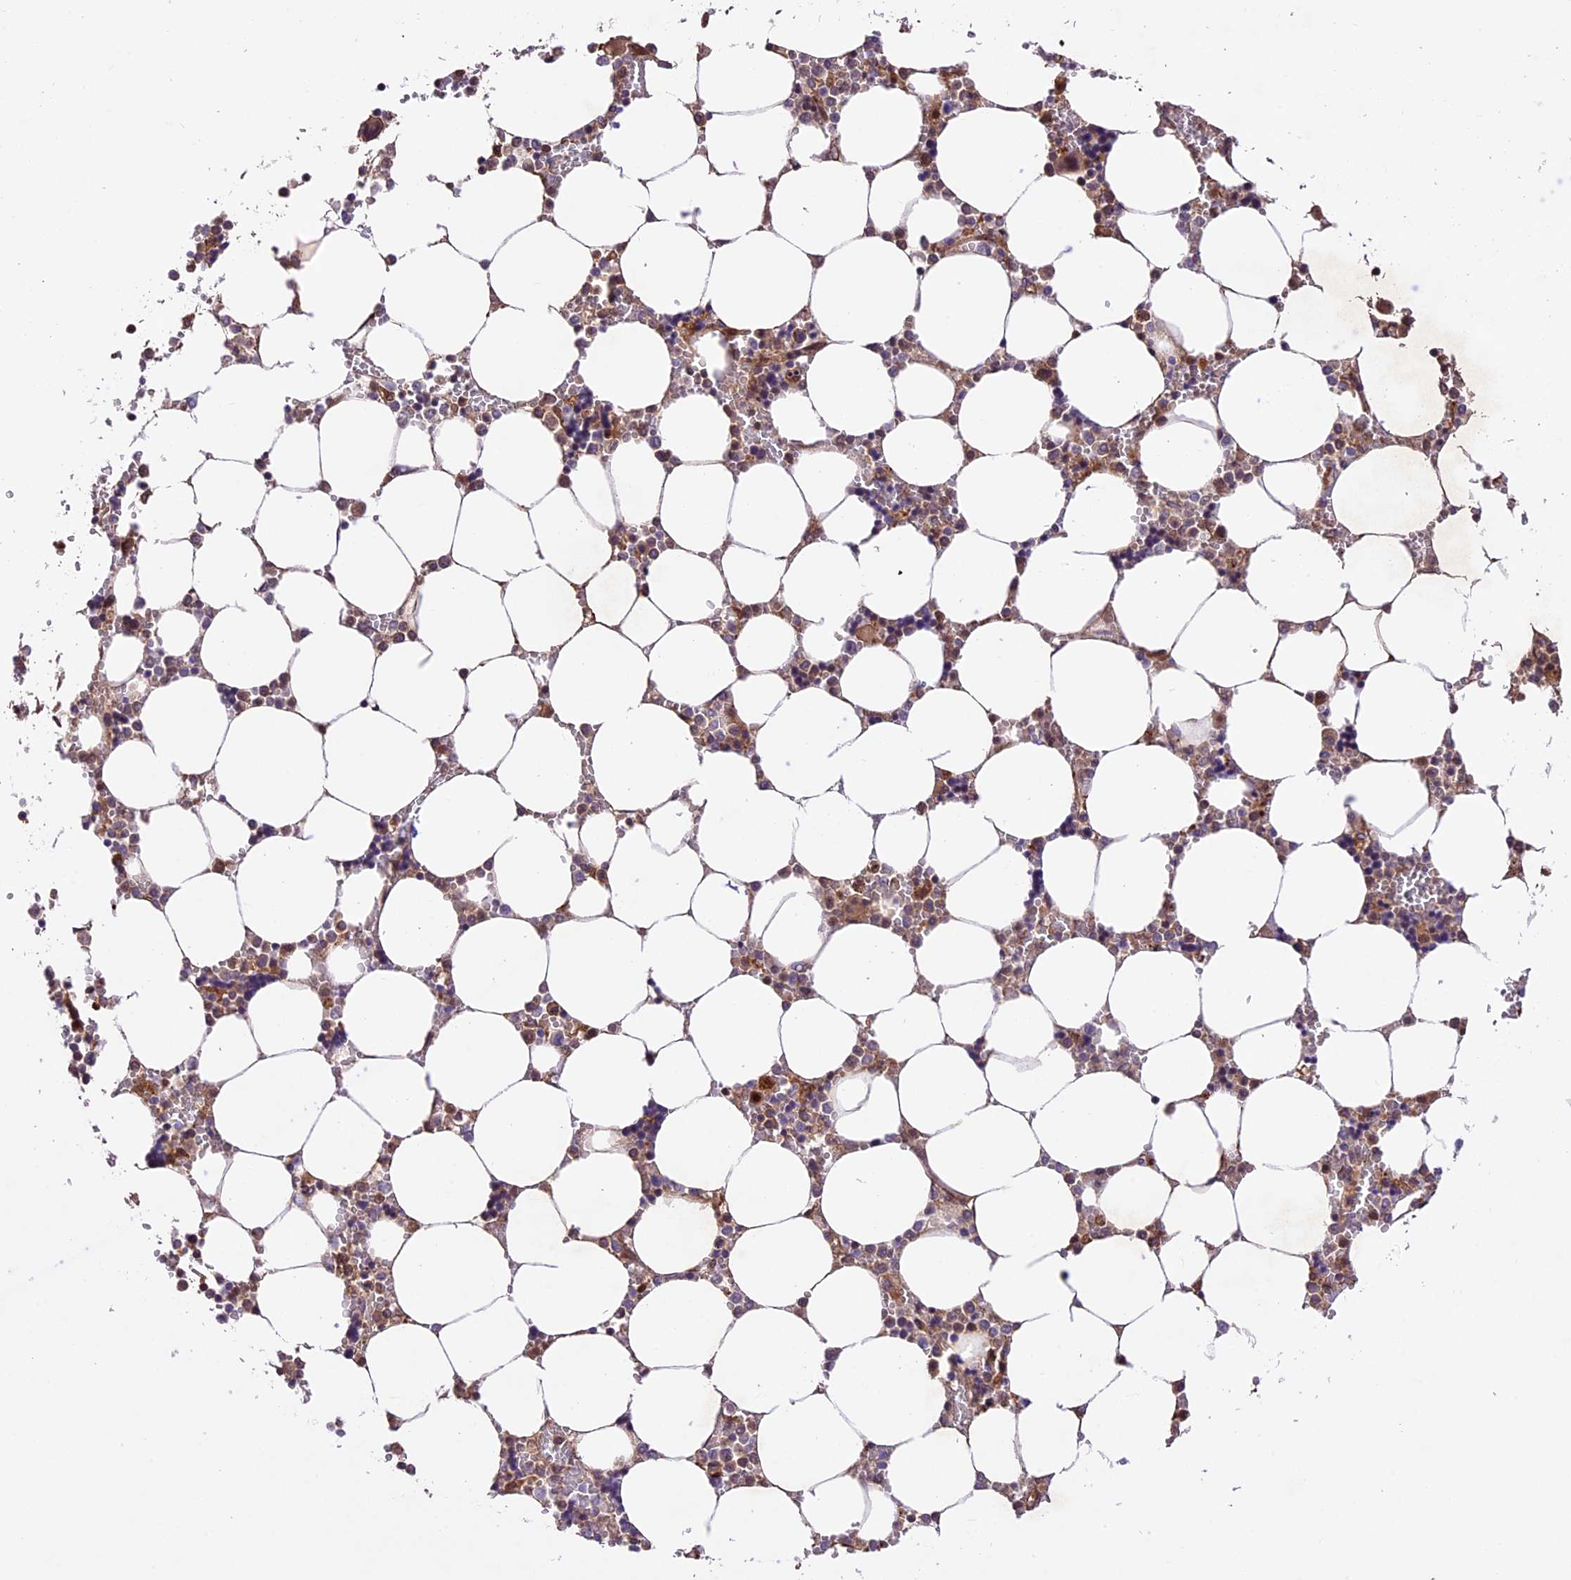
{"staining": {"intensity": "moderate", "quantity": "25%-75%", "location": "cytoplasmic/membranous,nuclear"}, "tissue": "bone marrow", "cell_type": "Hematopoietic cells", "image_type": "normal", "snomed": [{"axis": "morphology", "description": "Normal tissue, NOS"}, {"axis": "topography", "description": "Bone marrow"}], "caption": "An image showing moderate cytoplasmic/membranous,nuclear staining in about 25%-75% of hematopoietic cells in normal bone marrow, as visualized by brown immunohistochemical staining.", "gene": "CCSER1", "patient": {"sex": "male", "age": 64}}